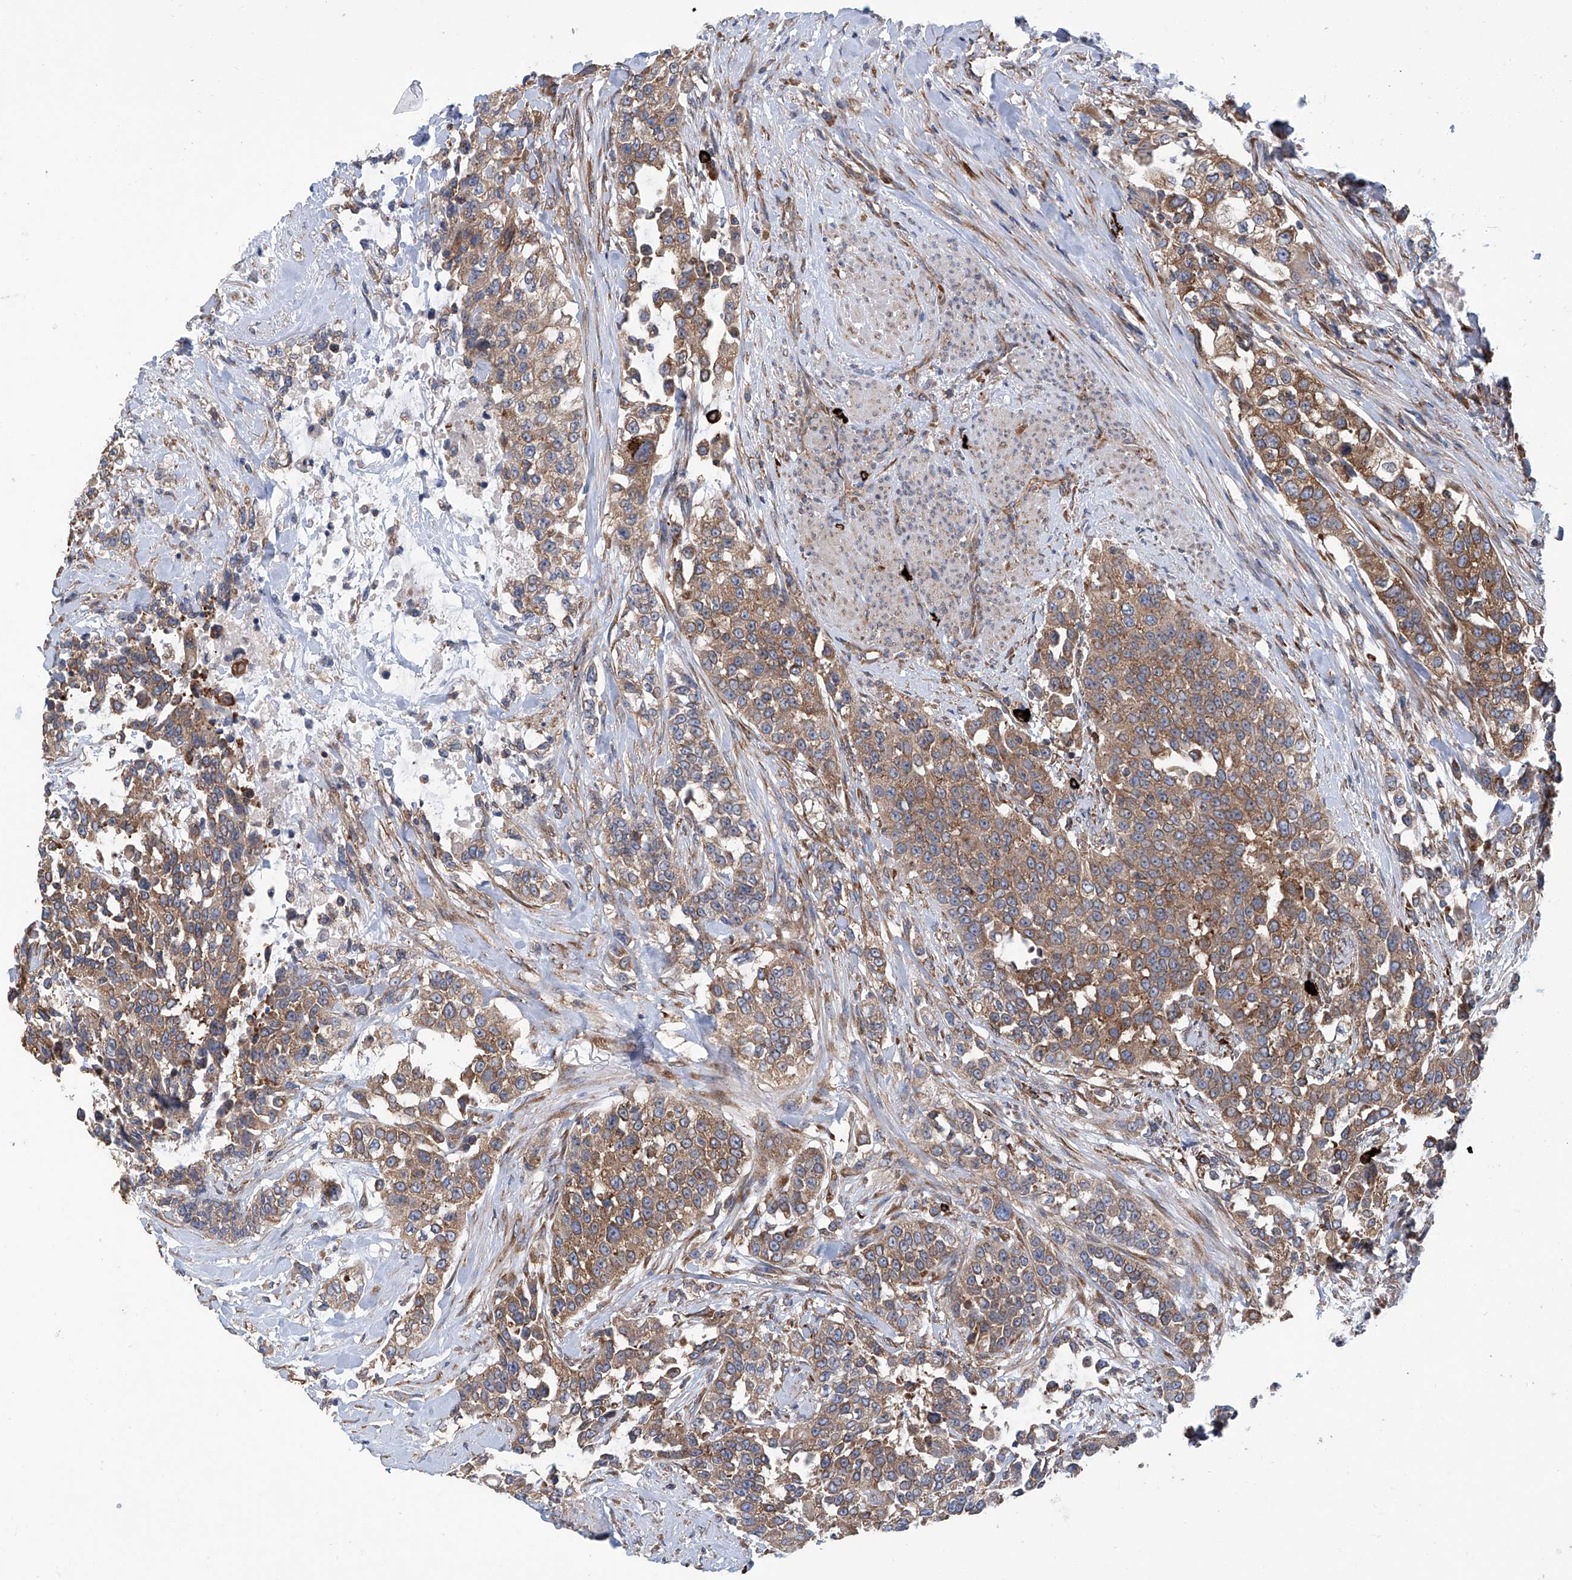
{"staining": {"intensity": "moderate", "quantity": ">75%", "location": "cytoplasmic/membranous"}, "tissue": "urothelial cancer", "cell_type": "Tumor cells", "image_type": "cancer", "snomed": [{"axis": "morphology", "description": "Urothelial carcinoma, High grade"}, {"axis": "topography", "description": "Urinary bladder"}], "caption": "High-magnification brightfield microscopy of high-grade urothelial carcinoma stained with DAB (brown) and counterstained with hematoxylin (blue). tumor cells exhibit moderate cytoplasmic/membranous expression is seen in about>75% of cells.", "gene": "SENP2", "patient": {"sex": "female", "age": 80}}